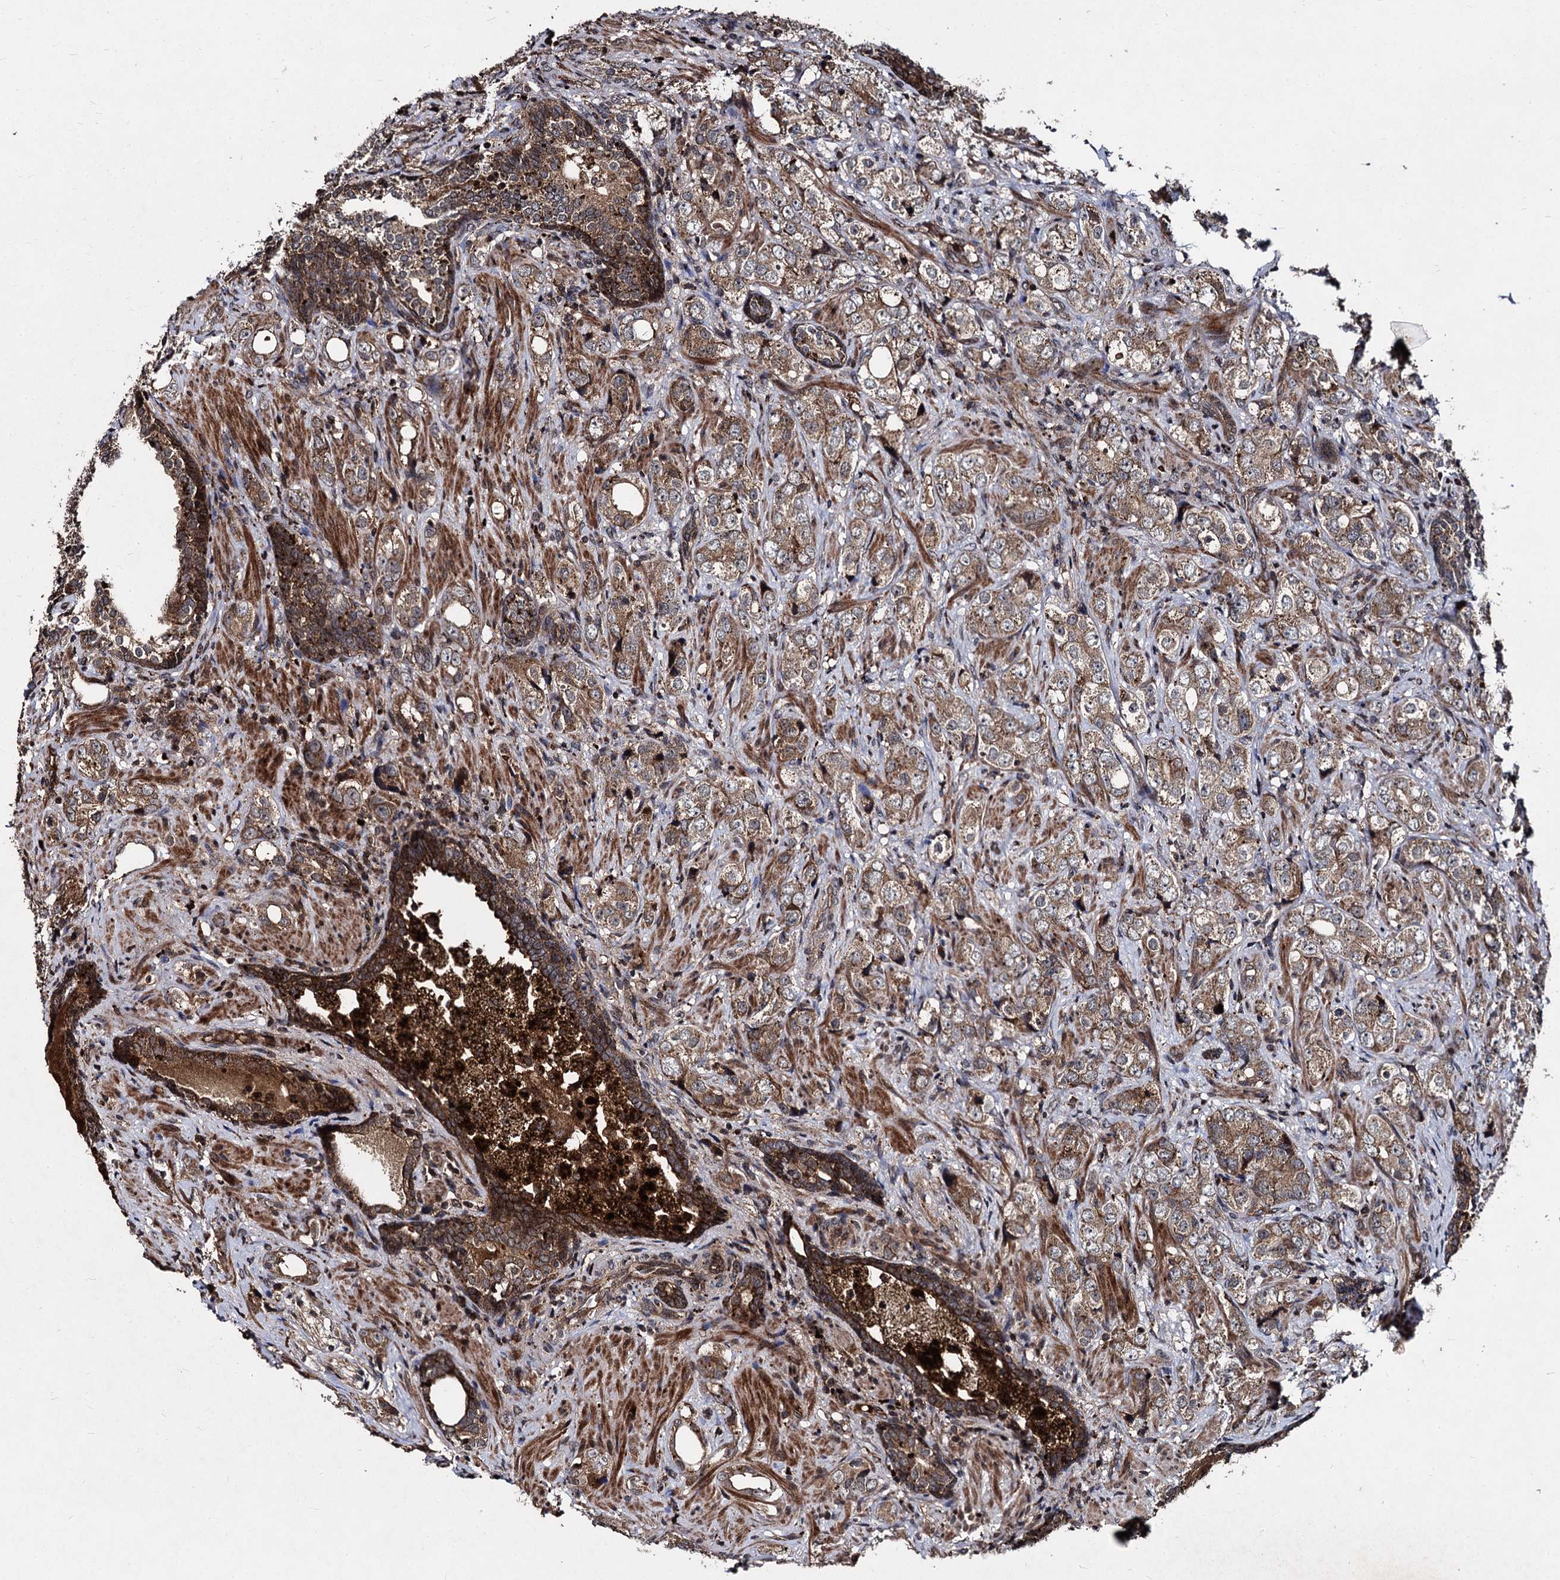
{"staining": {"intensity": "moderate", "quantity": ">75%", "location": "cytoplasmic/membranous"}, "tissue": "prostate cancer", "cell_type": "Tumor cells", "image_type": "cancer", "snomed": [{"axis": "morphology", "description": "Adenocarcinoma, High grade"}, {"axis": "topography", "description": "Prostate"}], "caption": "This micrograph exhibits immunohistochemistry staining of human high-grade adenocarcinoma (prostate), with medium moderate cytoplasmic/membranous positivity in approximately >75% of tumor cells.", "gene": "BCL2L2", "patient": {"sex": "male", "age": 63}}